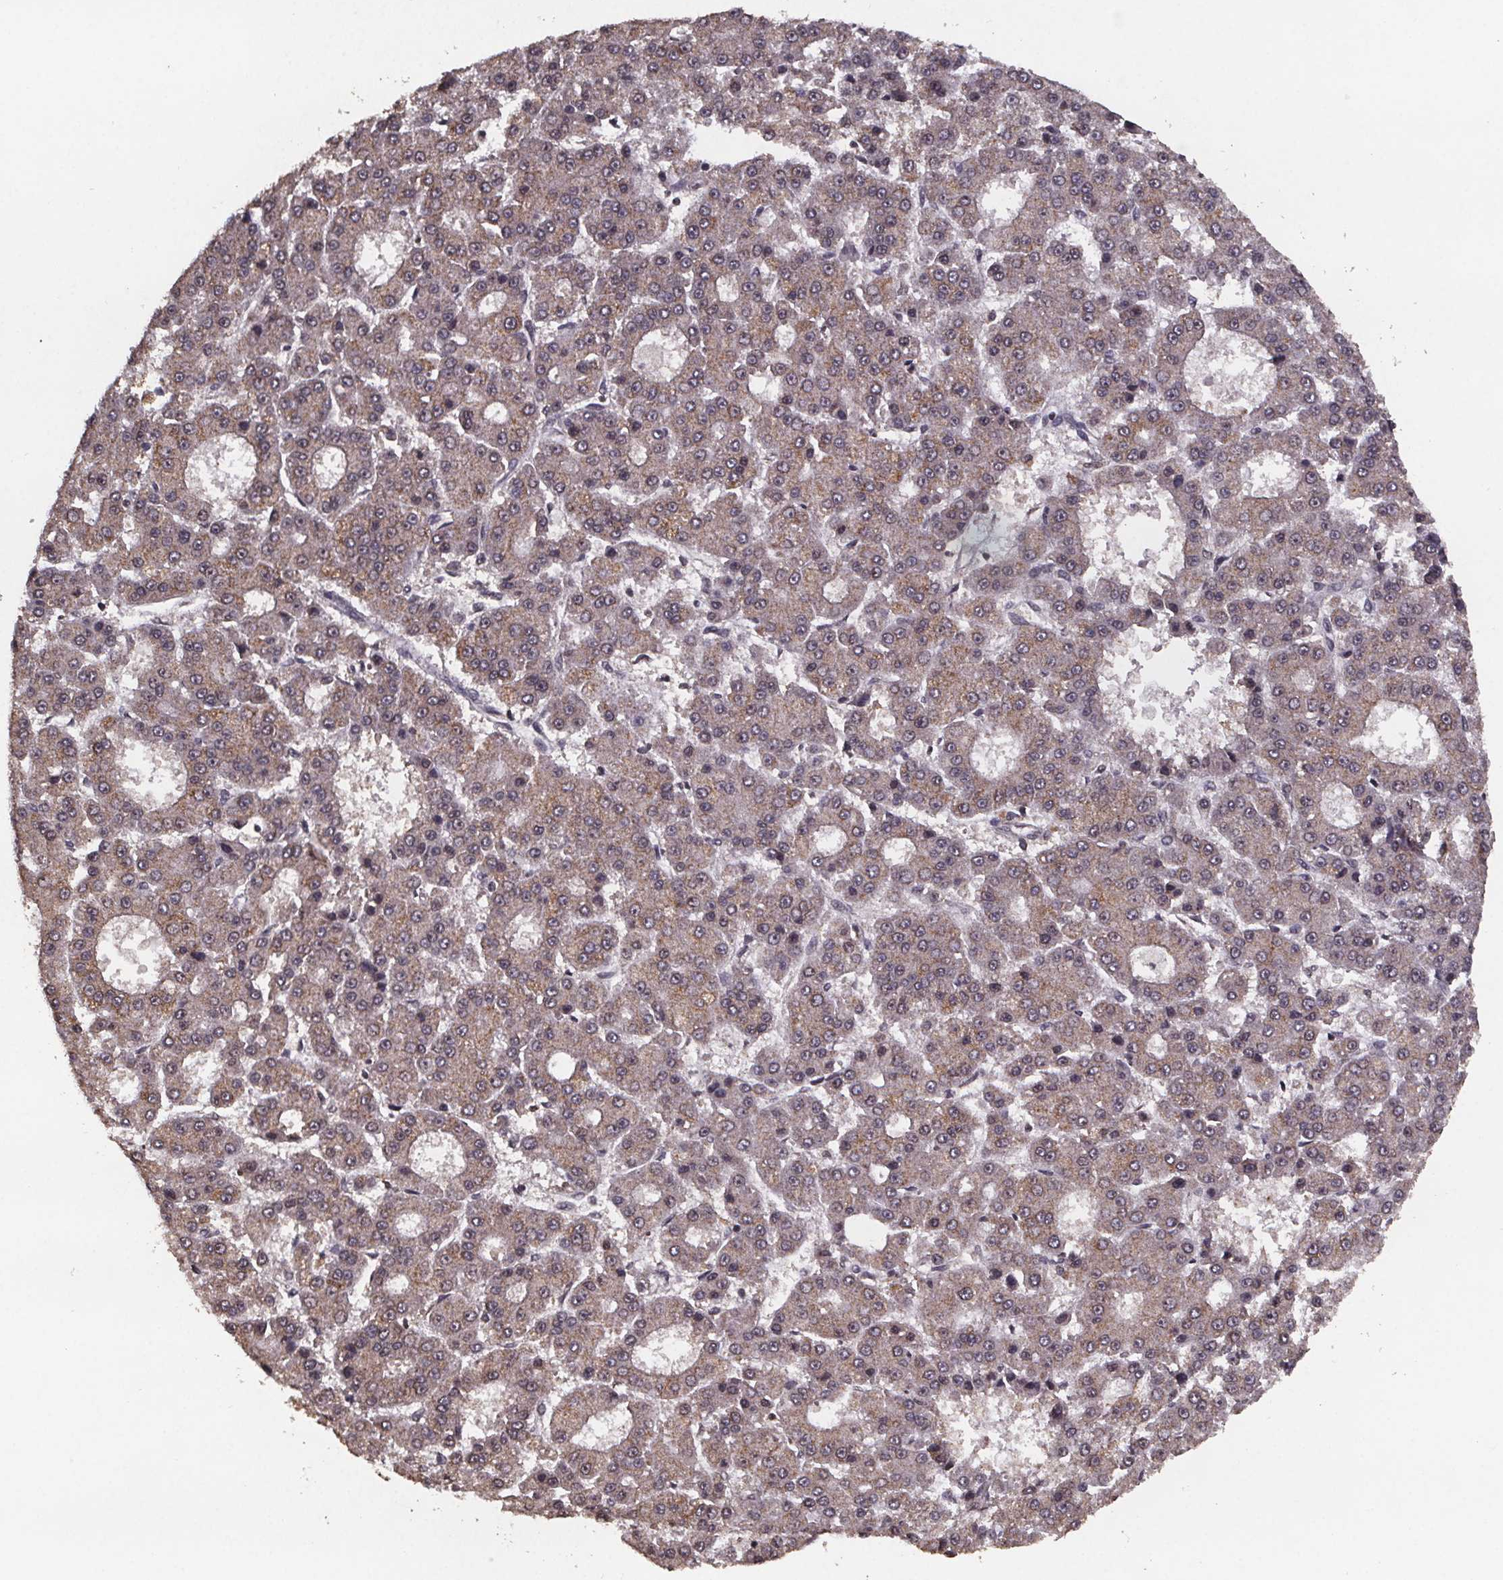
{"staining": {"intensity": "weak", "quantity": "25%-75%", "location": "cytoplasmic/membranous"}, "tissue": "liver cancer", "cell_type": "Tumor cells", "image_type": "cancer", "snomed": [{"axis": "morphology", "description": "Carcinoma, Hepatocellular, NOS"}, {"axis": "topography", "description": "Liver"}], "caption": "Weak cytoplasmic/membranous staining for a protein is present in about 25%-75% of tumor cells of liver cancer (hepatocellular carcinoma) using IHC.", "gene": "PALLD", "patient": {"sex": "male", "age": 70}}